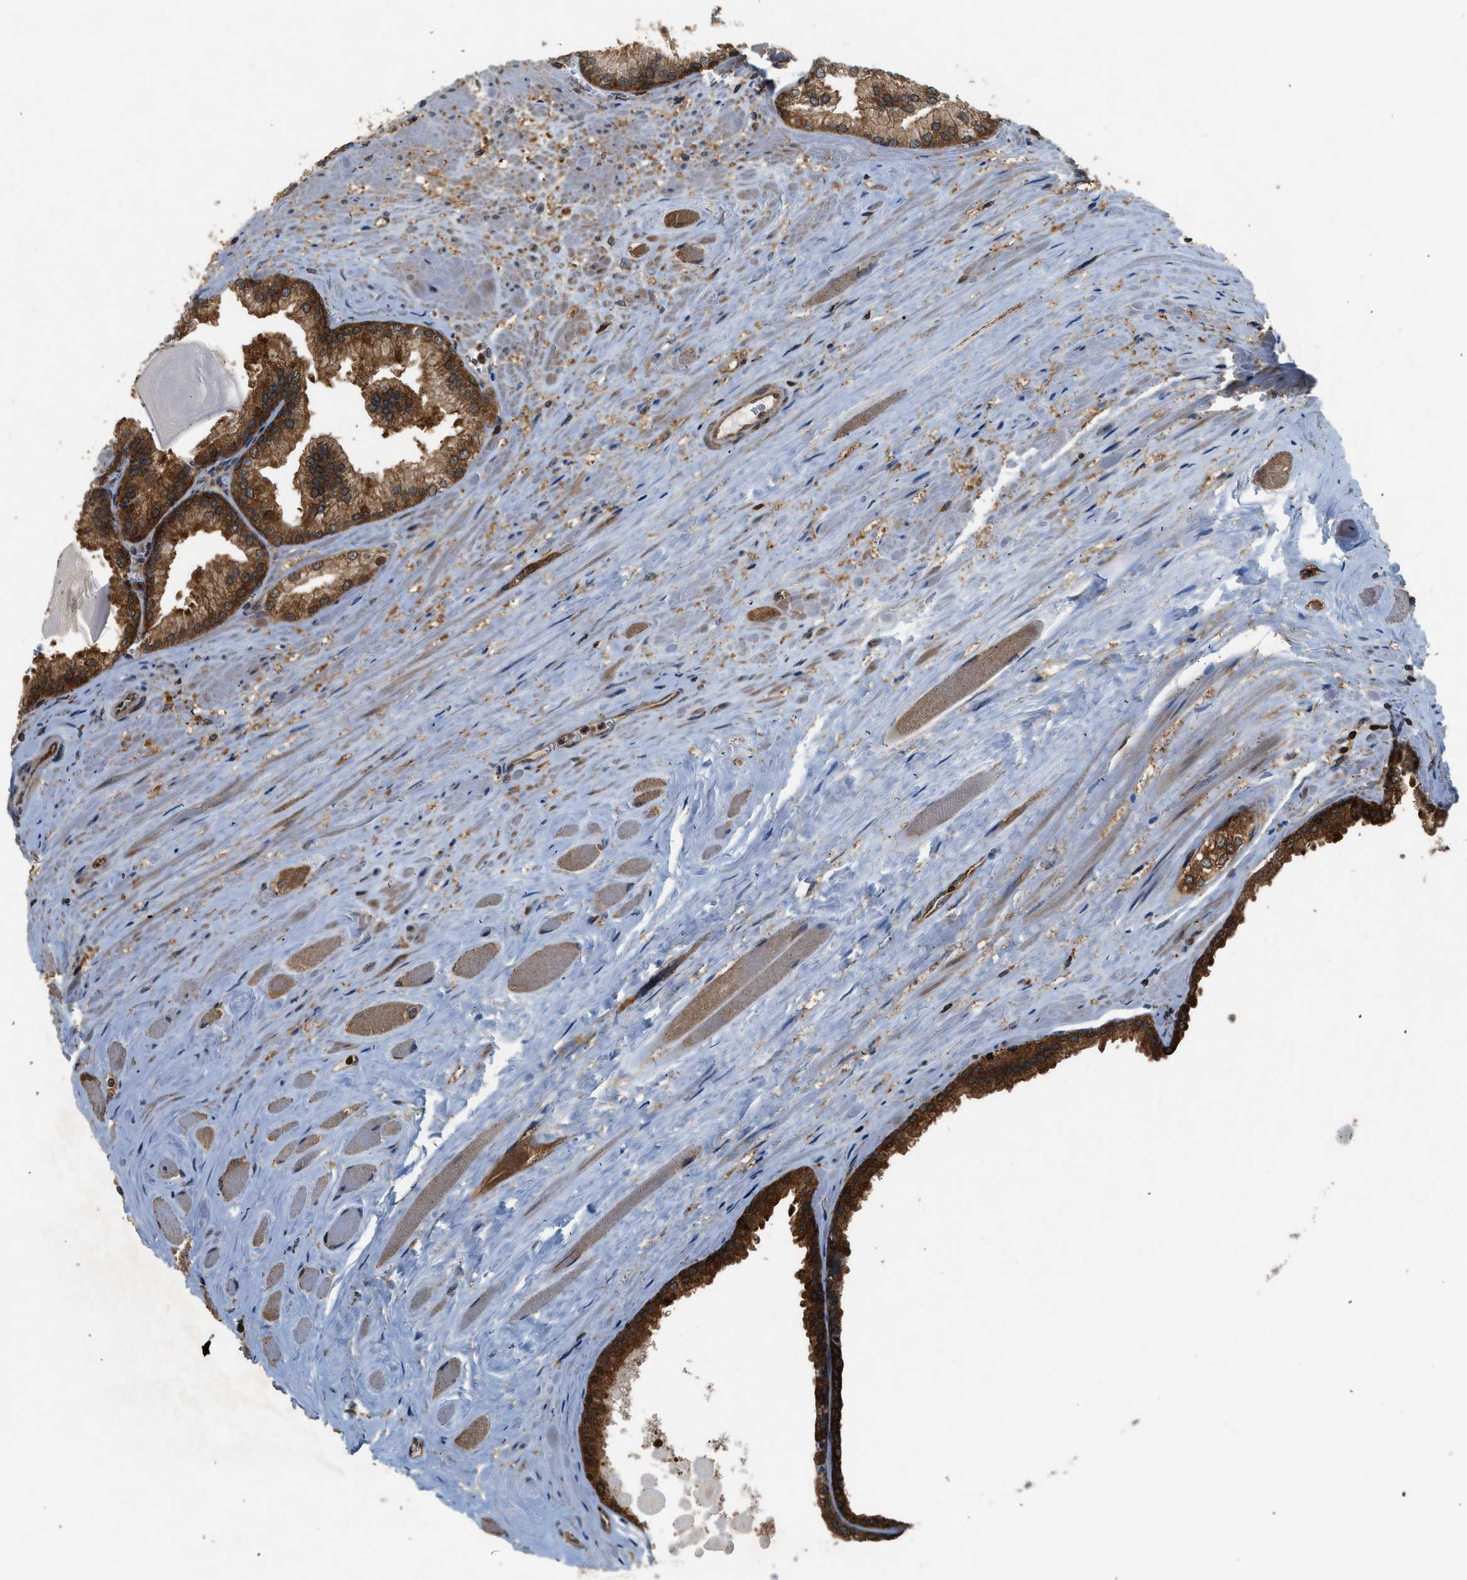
{"staining": {"intensity": "strong", "quantity": ">75%", "location": "cytoplasmic/membranous"}, "tissue": "prostate cancer", "cell_type": "Tumor cells", "image_type": "cancer", "snomed": [{"axis": "morphology", "description": "Adenocarcinoma, Low grade"}, {"axis": "topography", "description": "Prostate"}], "caption": "A high amount of strong cytoplasmic/membranous positivity is seen in approximately >75% of tumor cells in prostate adenocarcinoma (low-grade) tissue. Immunohistochemistry stains the protein of interest in brown and the nuclei are stained blue.", "gene": "OXSR1", "patient": {"sex": "male", "age": 59}}